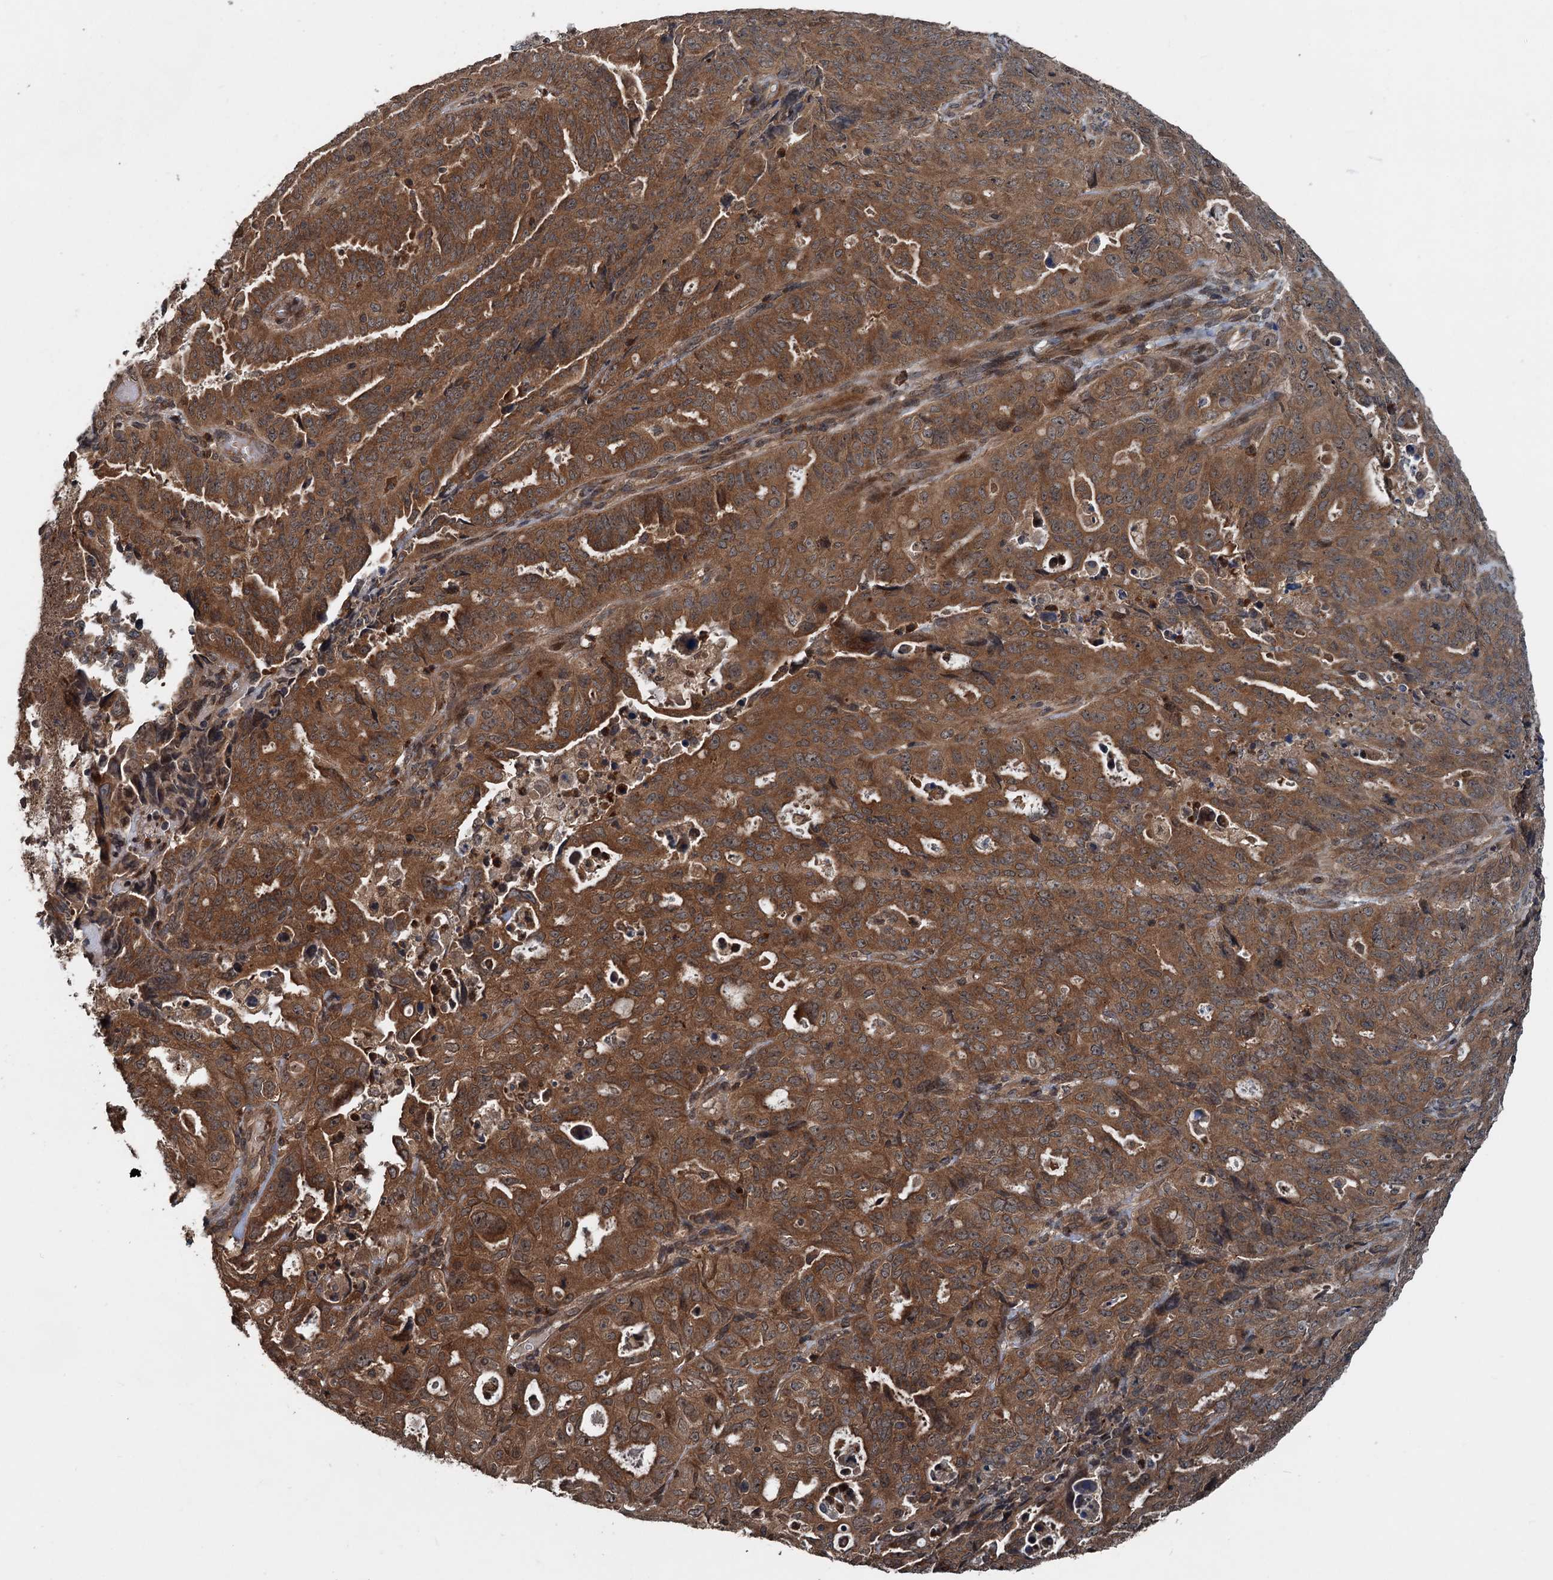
{"staining": {"intensity": "strong", "quantity": ">75%", "location": "cytoplasmic/membranous"}, "tissue": "endometrial cancer", "cell_type": "Tumor cells", "image_type": "cancer", "snomed": [{"axis": "morphology", "description": "Adenocarcinoma, NOS"}, {"axis": "topography", "description": "Endometrium"}], "caption": "Endometrial cancer stained for a protein (brown) reveals strong cytoplasmic/membranous positive staining in about >75% of tumor cells.", "gene": "N4BP2L2", "patient": {"sex": "female", "age": 65}}